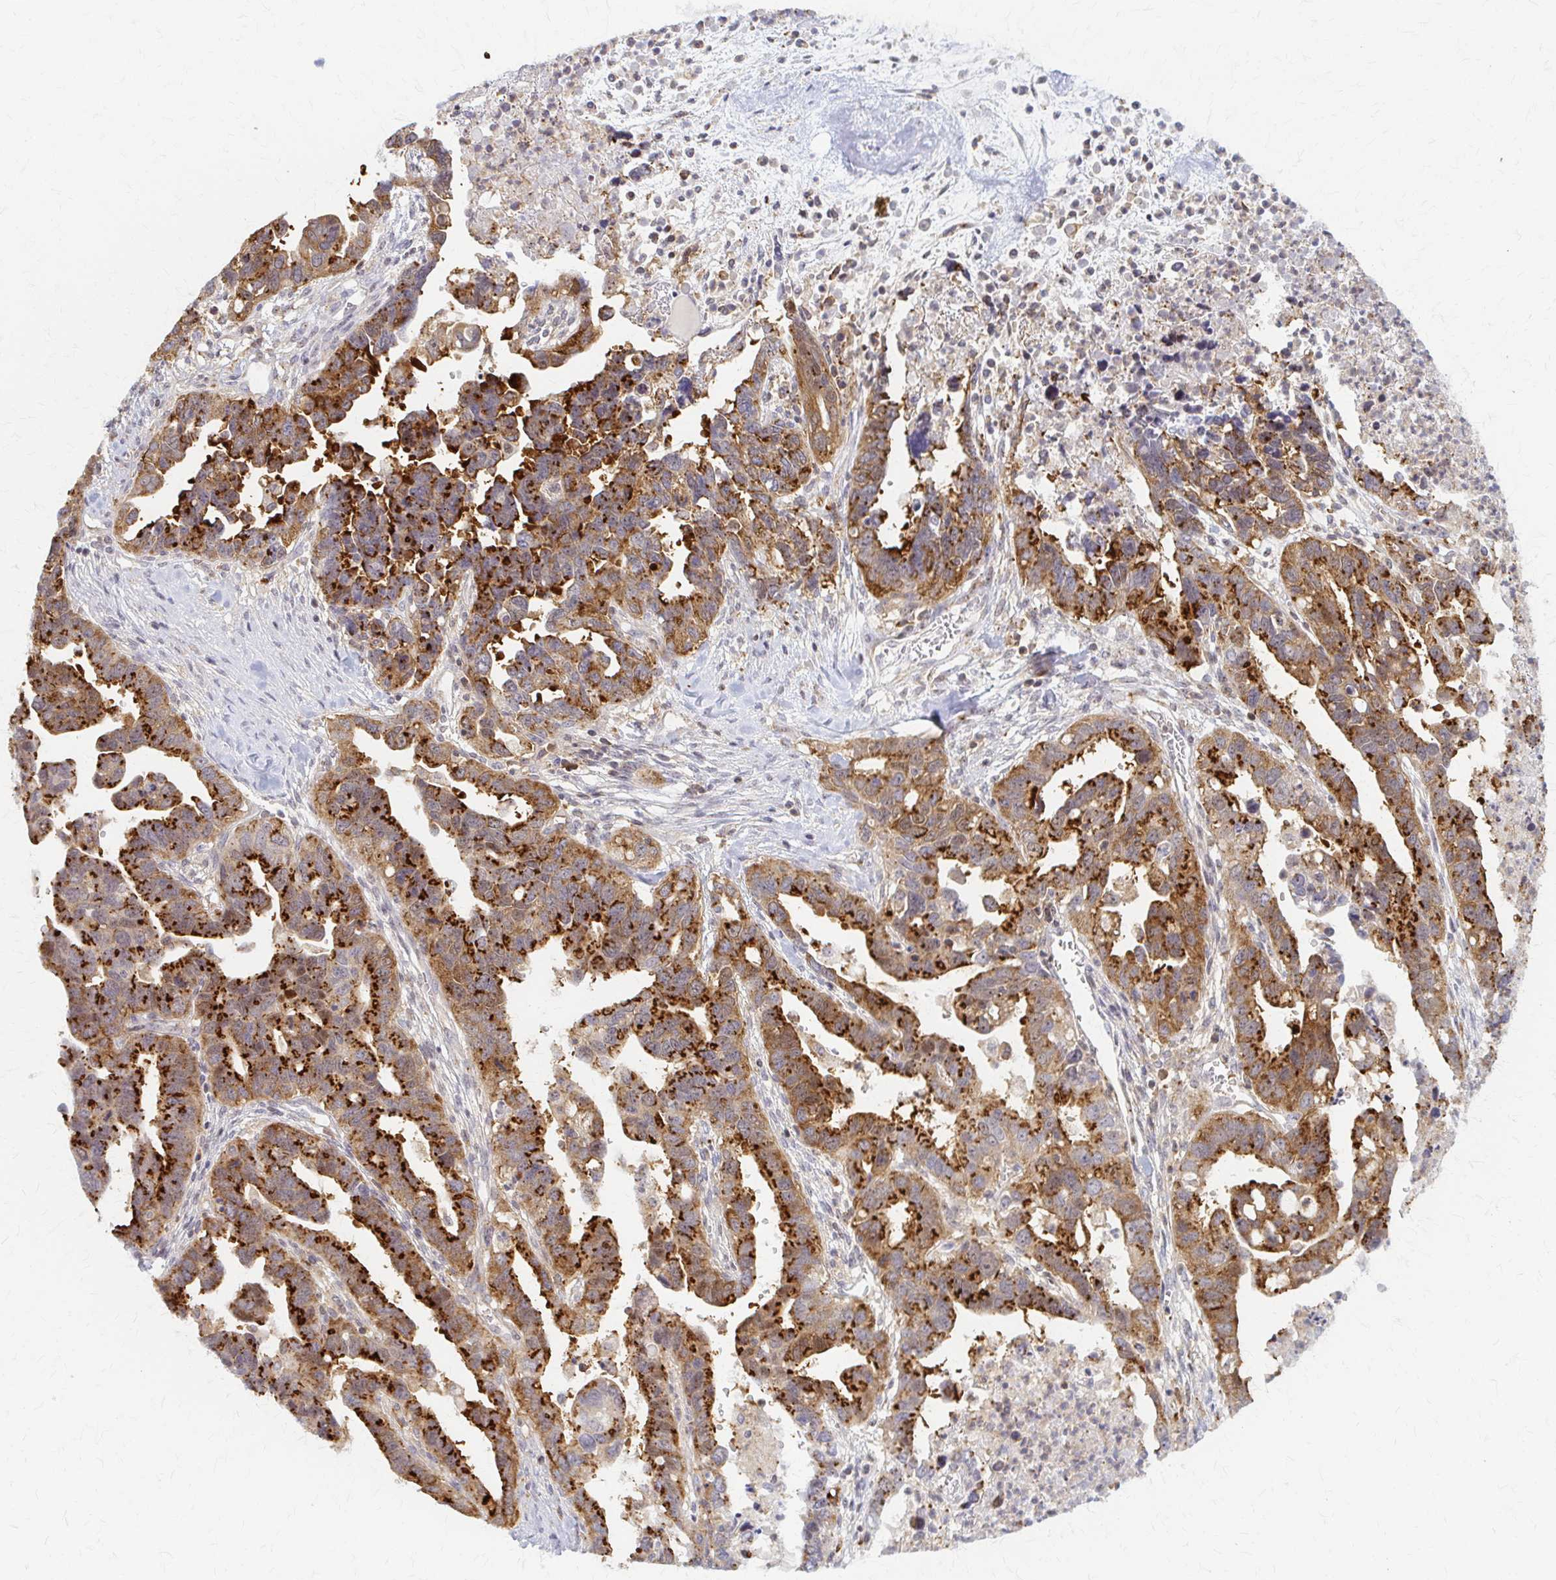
{"staining": {"intensity": "strong", "quantity": "25%-75%", "location": "cytoplasmic/membranous"}, "tissue": "ovarian cancer", "cell_type": "Tumor cells", "image_type": "cancer", "snomed": [{"axis": "morphology", "description": "Cystadenocarcinoma, serous, NOS"}, {"axis": "topography", "description": "Ovary"}], "caption": "Serous cystadenocarcinoma (ovarian) stained for a protein exhibits strong cytoplasmic/membranous positivity in tumor cells.", "gene": "ARHGAP35", "patient": {"sex": "female", "age": 69}}